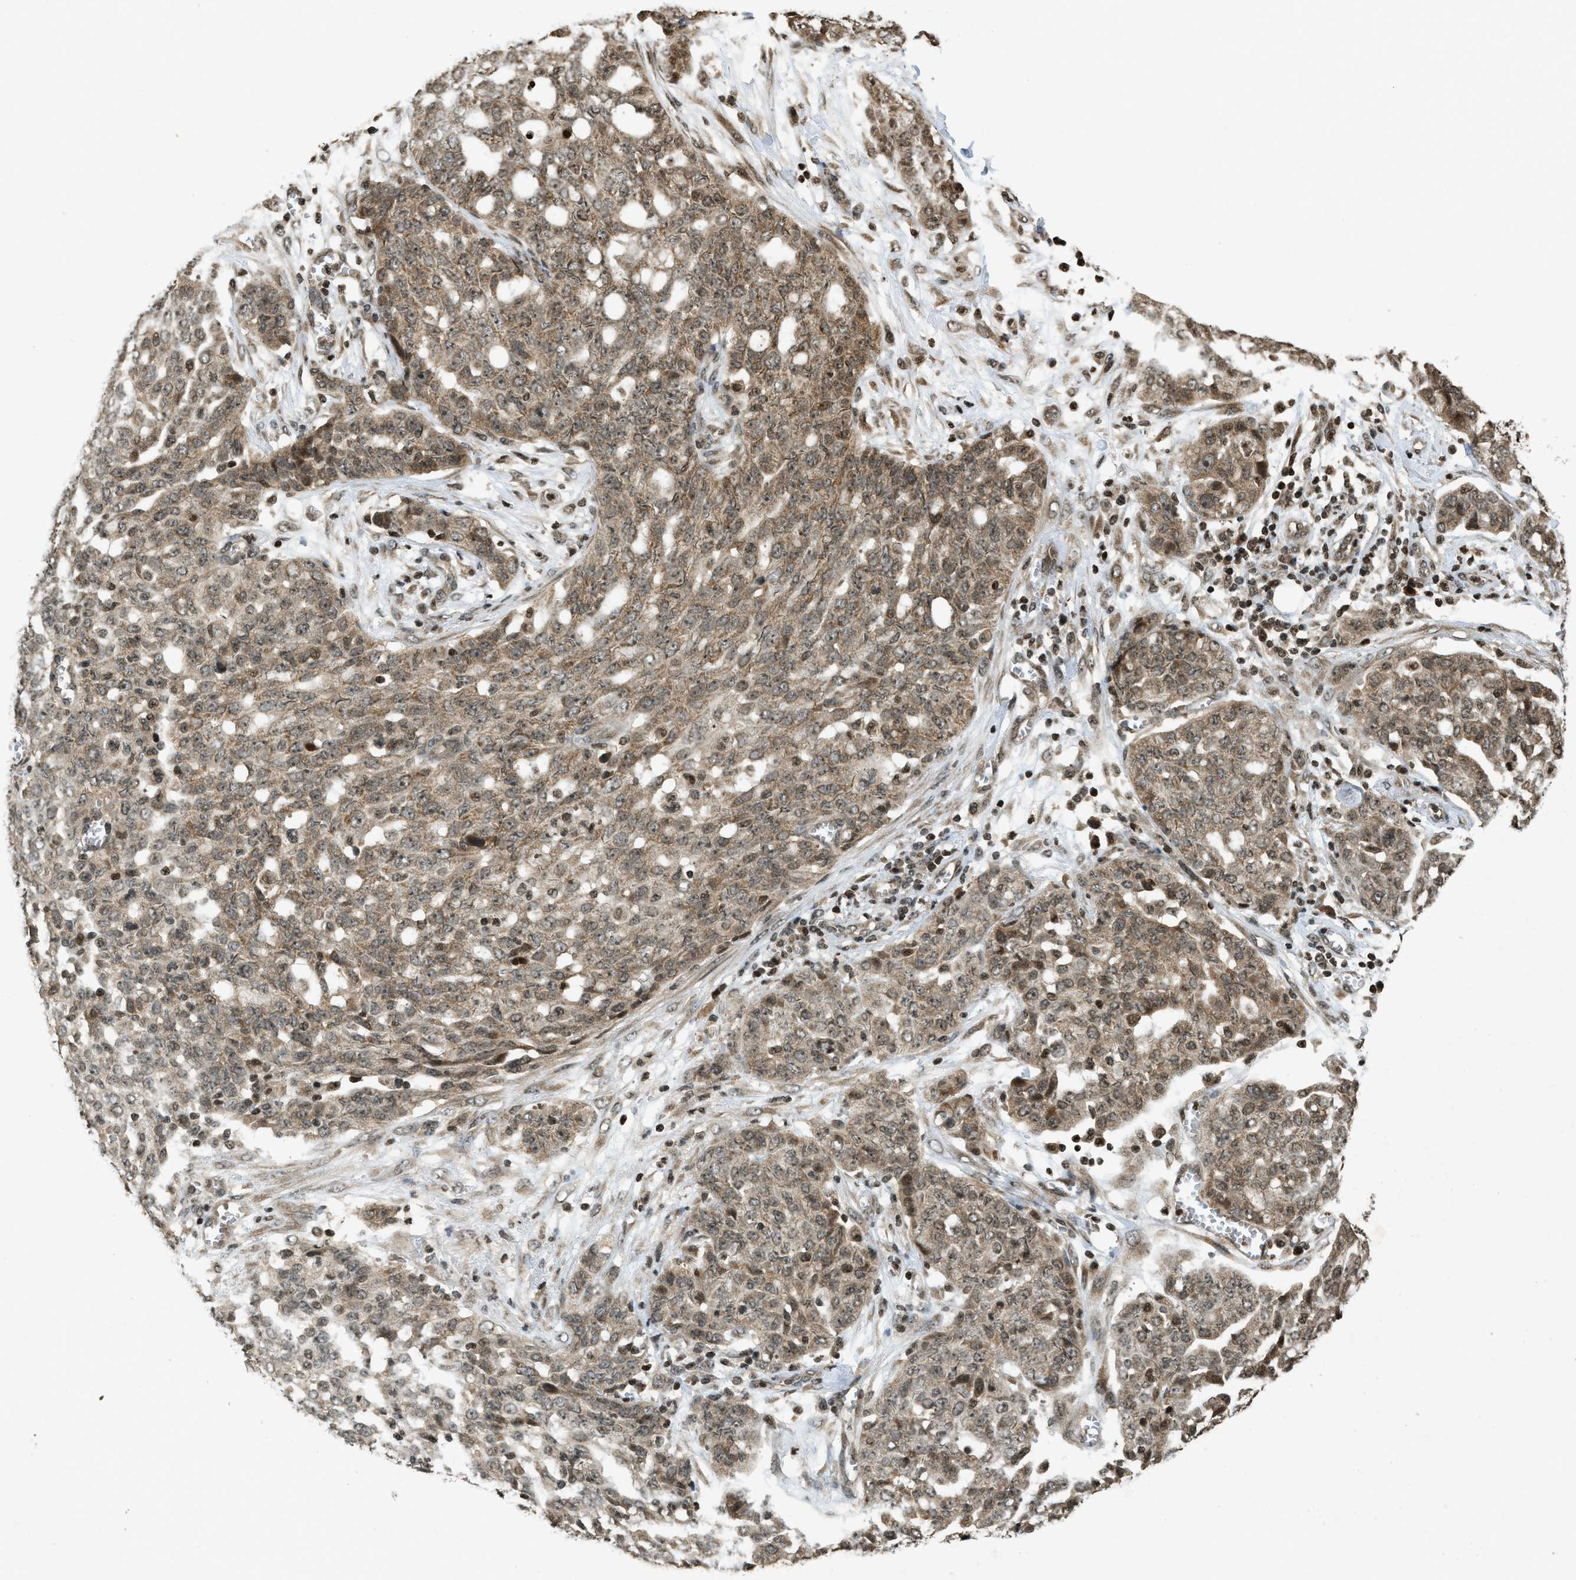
{"staining": {"intensity": "moderate", "quantity": ">75%", "location": "cytoplasmic/membranous,nuclear"}, "tissue": "ovarian cancer", "cell_type": "Tumor cells", "image_type": "cancer", "snomed": [{"axis": "morphology", "description": "Cystadenocarcinoma, serous, NOS"}, {"axis": "topography", "description": "Soft tissue"}, {"axis": "topography", "description": "Ovary"}], "caption": "Protein staining demonstrates moderate cytoplasmic/membranous and nuclear expression in approximately >75% of tumor cells in ovarian serous cystadenocarcinoma.", "gene": "SIAH1", "patient": {"sex": "female", "age": 57}}